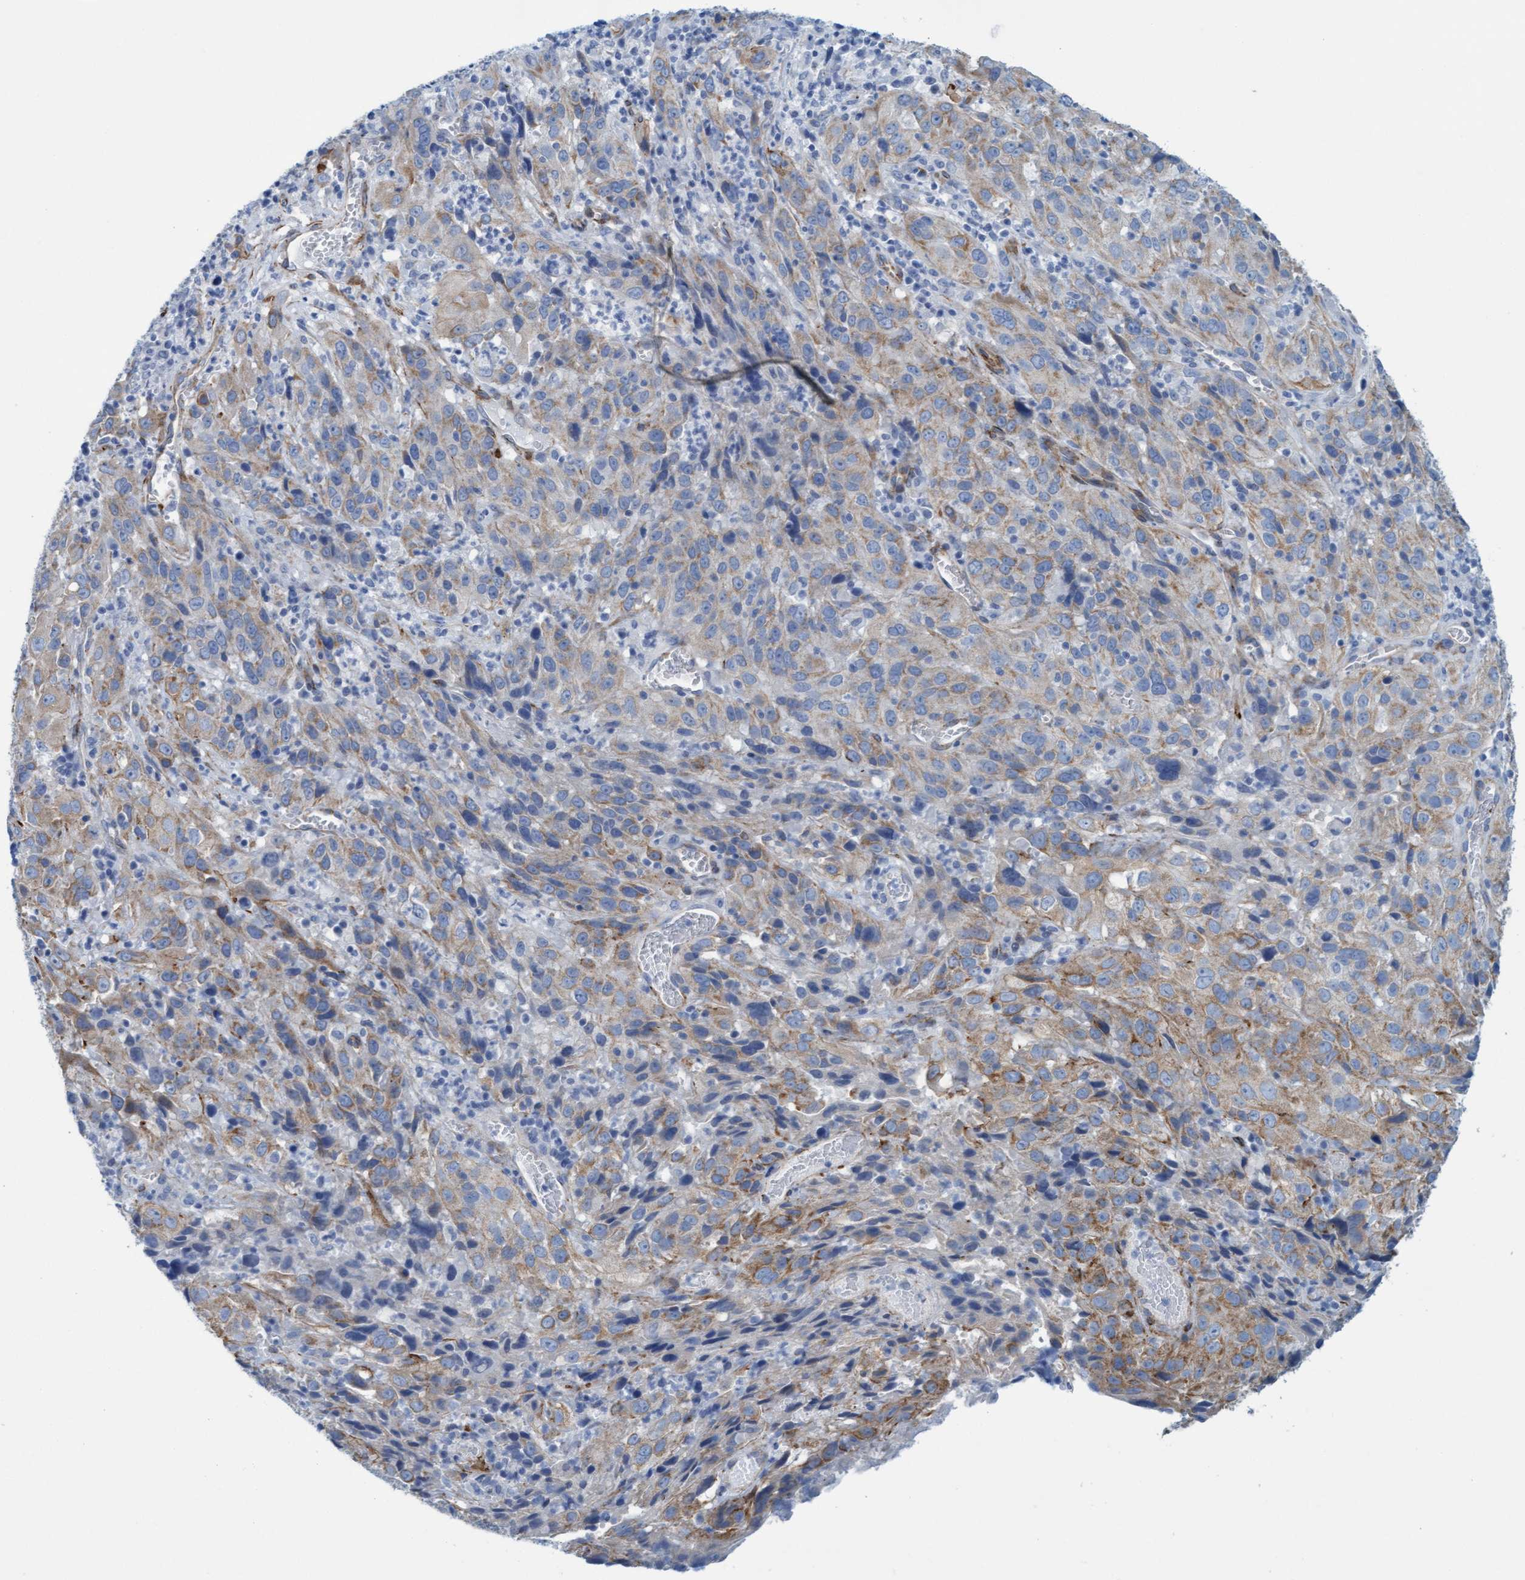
{"staining": {"intensity": "weak", "quantity": "25%-75%", "location": "cytoplasmic/membranous"}, "tissue": "cervical cancer", "cell_type": "Tumor cells", "image_type": "cancer", "snomed": [{"axis": "morphology", "description": "Squamous cell carcinoma, NOS"}, {"axis": "topography", "description": "Cervix"}], "caption": "Cervical cancer (squamous cell carcinoma) was stained to show a protein in brown. There is low levels of weak cytoplasmic/membranous positivity in approximately 25%-75% of tumor cells.", "gene": "MTFR1", "patient": {"sex": "female", "age": 32}}